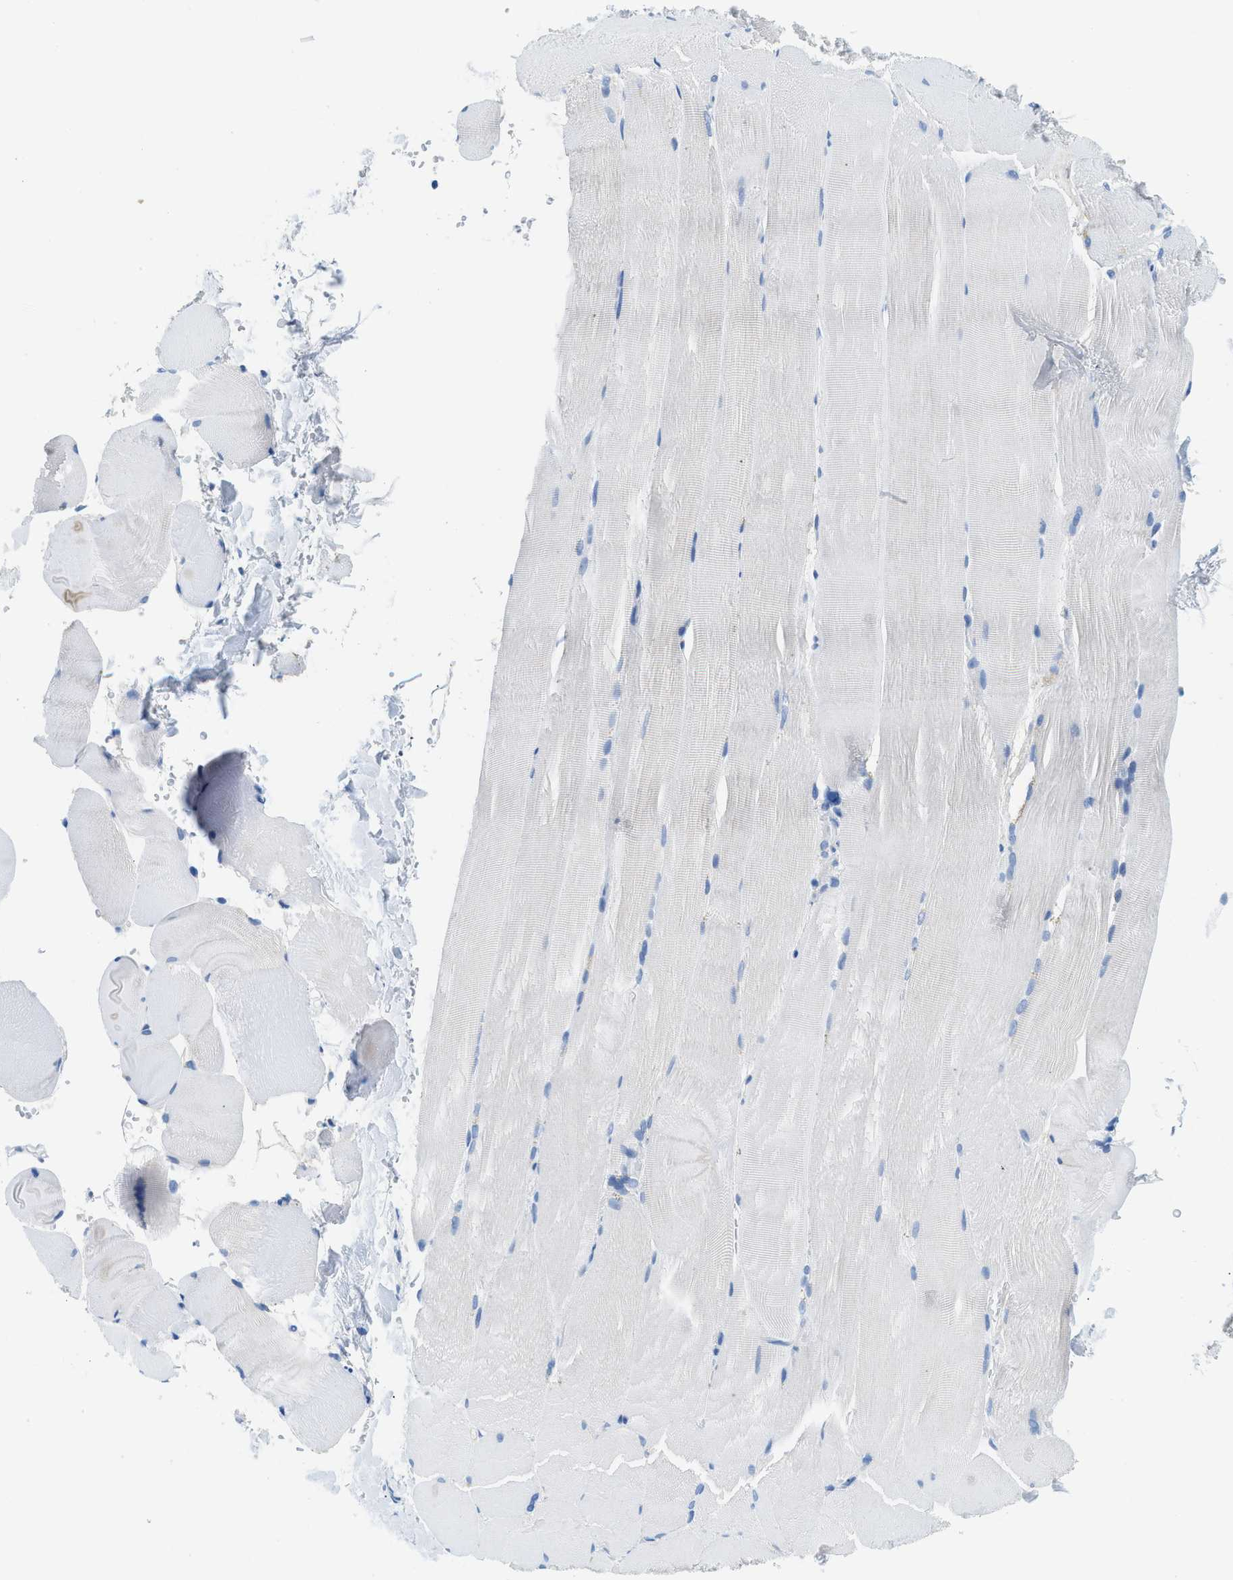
{"staining": {"intensity": "negative", "quantity": "none", "location": "none"}, "tissue": "skeletal muscle", "cell_type": "Myocytes", "image_type": "normal", "snomed": [{"axis": "morphology", "description": "Normal tissue, NOS"}, {"axis": "topography", "description": "Skin"}, {"axis": "topography", "description": "Skeletal muscle"}], "caption": "There is no significant positivity in myocytes of skeletal muscle. Nuclei are stained in blue.", "gene": "MBL2", "patient": {"sex": "male", "age": 83}}